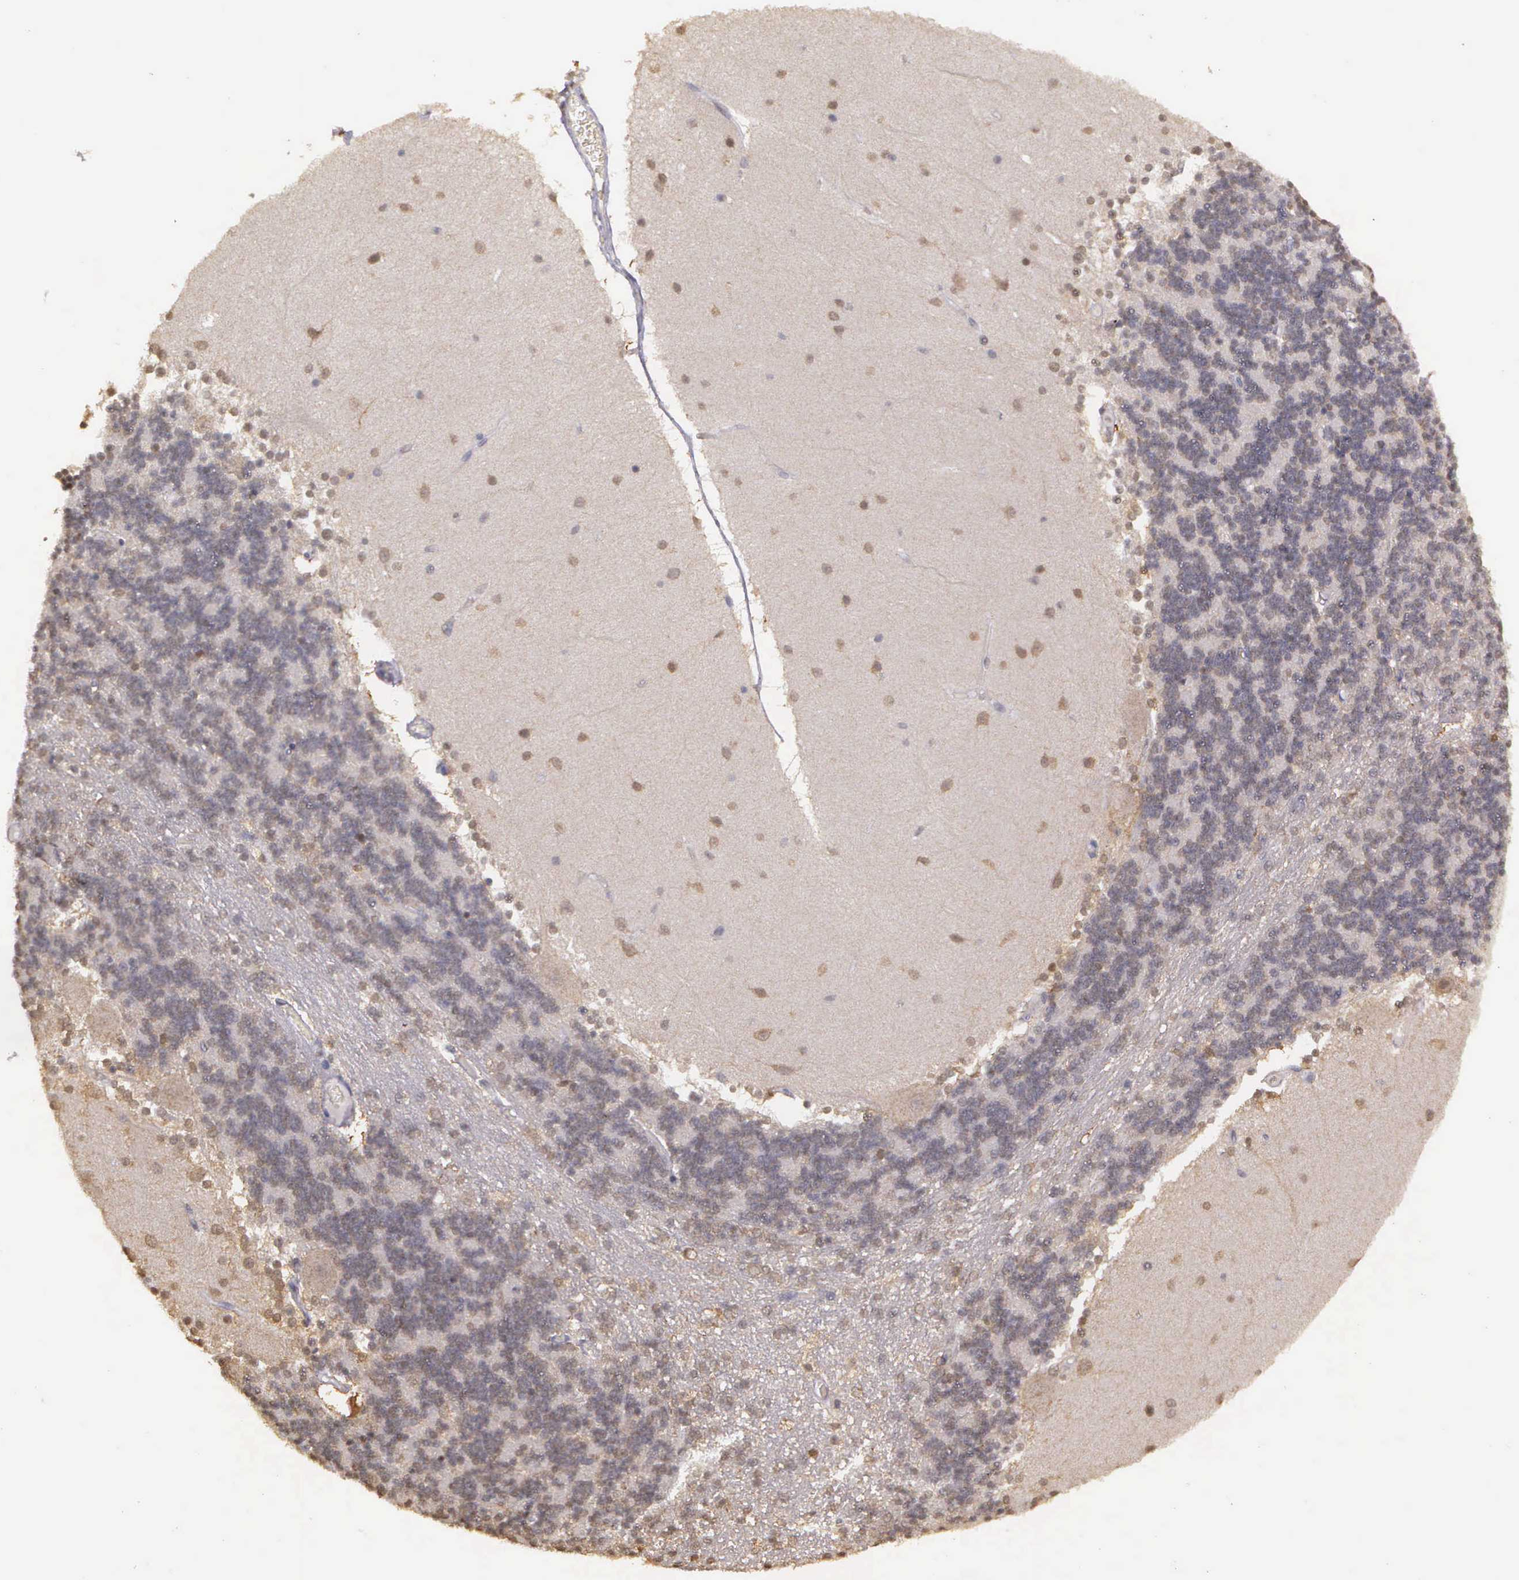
{"staining": {"intensity": "weak", "quantity": "25%-75%", "location": "nuclear"}, "tissue": "cerebellum", "cell_type": "Cells in granular layer", "image_type": "normal", "snomed": [{"axis": "morphology", "description": "Normal tissue, NOS"}, {"axis": "topography", "description": "Cerebellum"}], "caption": "Immunohistochemical staining of benign cerebellum shows weak nuclear protein staining in approximately 25%-75% of cells in granular layer.", "gene": "ARMCX5", "patient": {"sex": "female", "age": 54}}